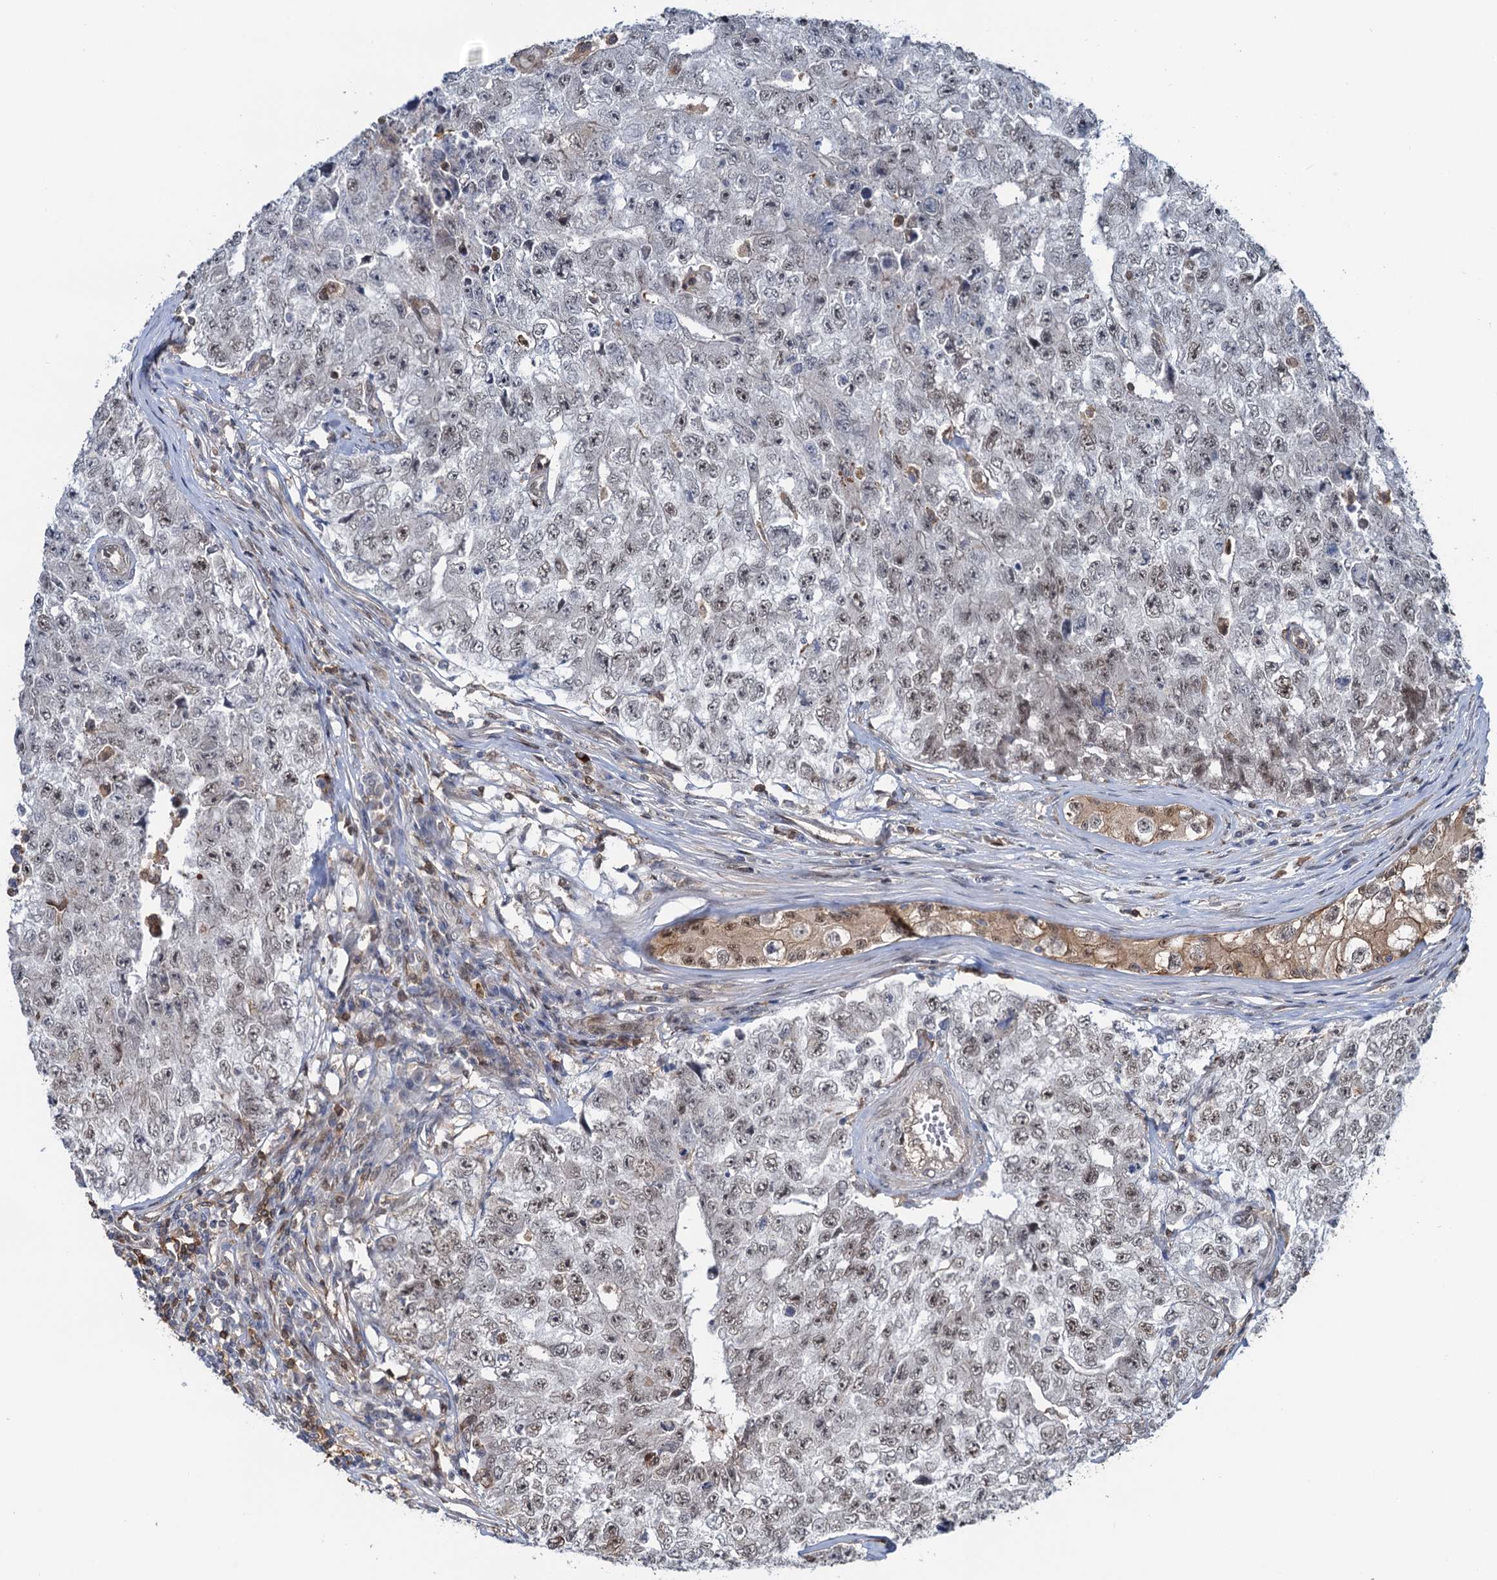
{"staining": {"intensity": "weak", "quantity": "25%-75%", "location": "nuclear"}, "tissue": "testis cancer", "cell_type": "Tumor cells", "image_type": "cancer", "snomed": [{"axis": "morphology", "description": "Carcinoma, Embryonal, NOS"}, {"axis": "topography", "description": "Testis"}], "caption": "A histopathology image of testis cancer stained for a protein reveals weak nuclear brown staining in tumor cells. The staining was performed using DAB, with brown indicating positive protein expression. Nuclei are stained blue with hematoxylin.", "gene": "ZNF609", "patient": {"sex": "male", "age": 17}}